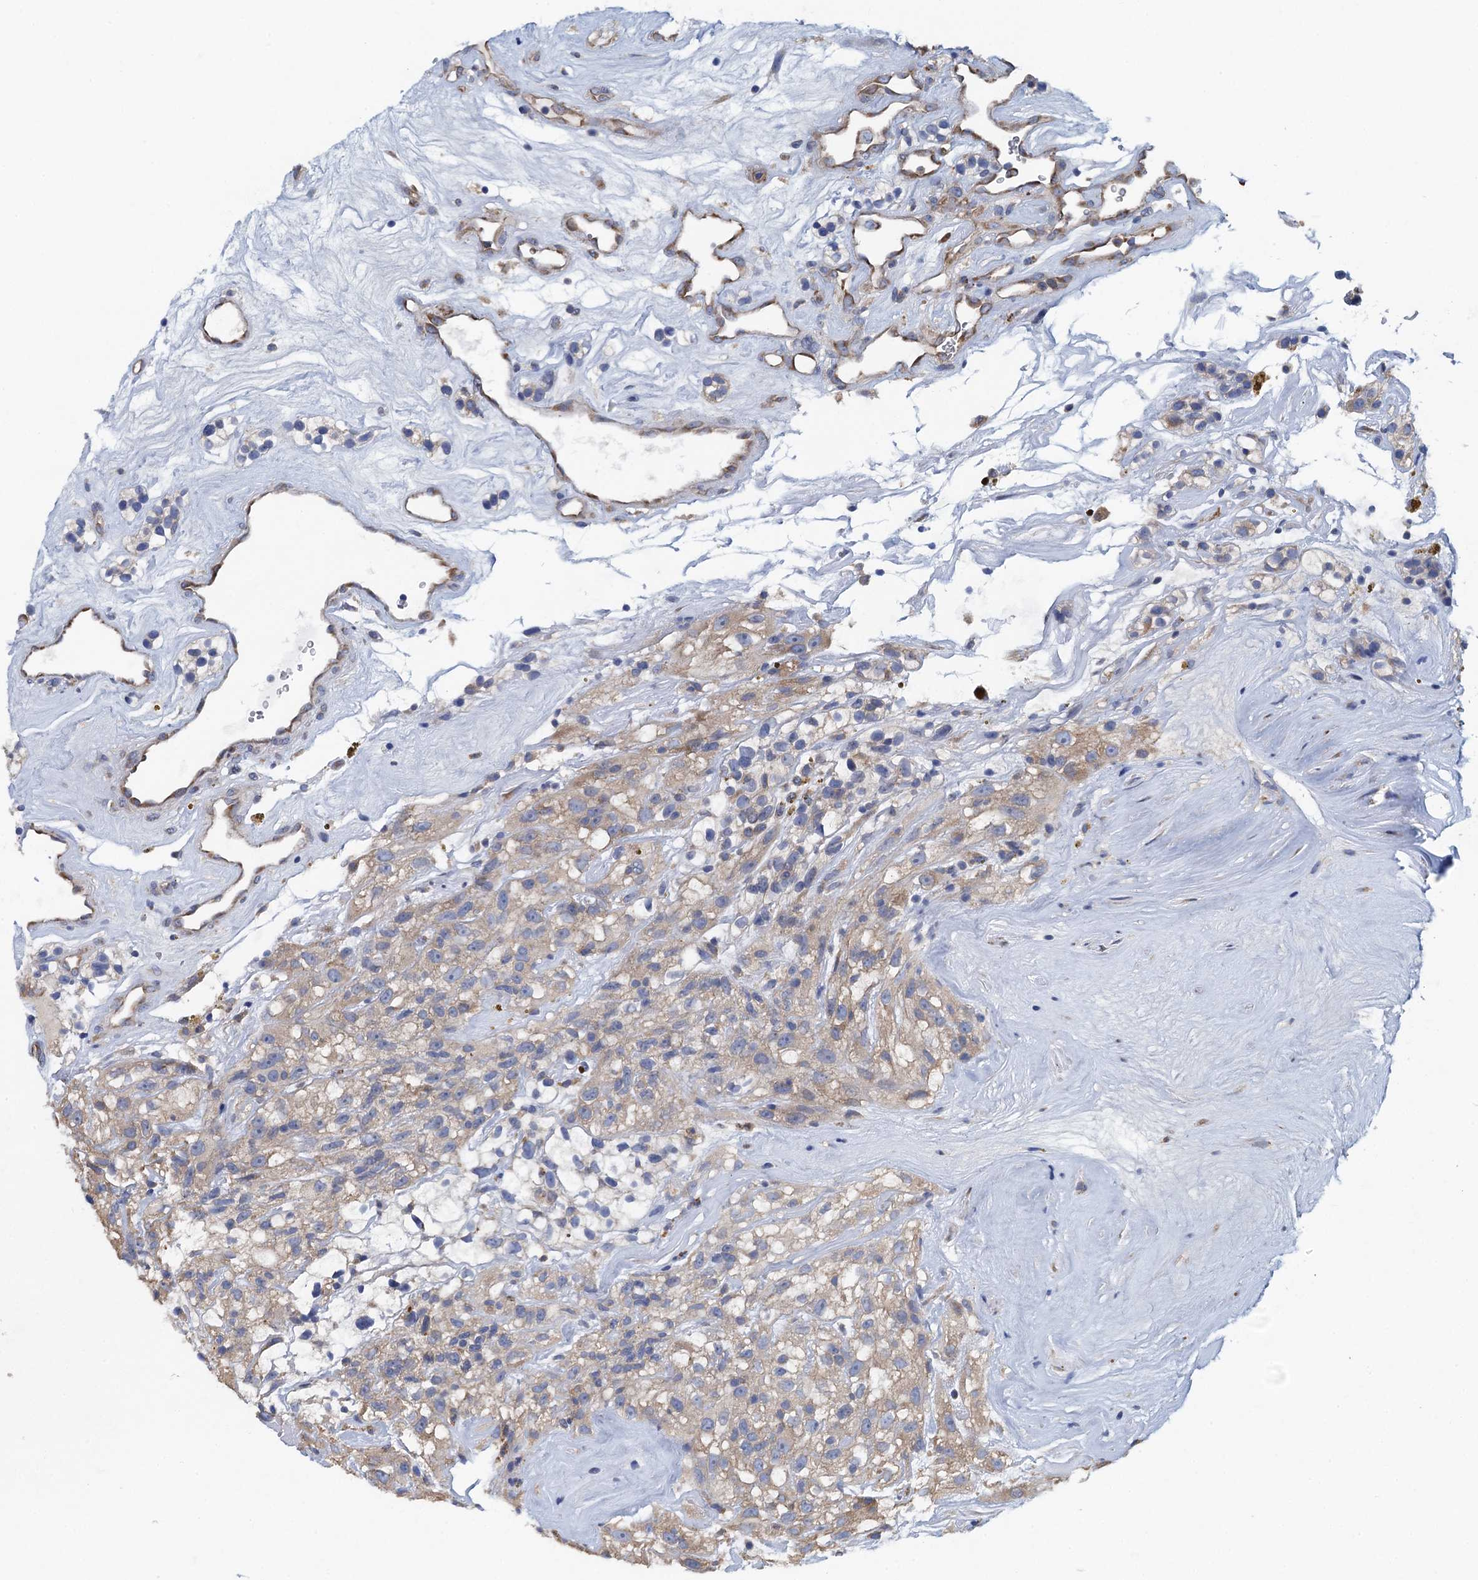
{"staining": {"intensity": "weak", "quantity": "<25%", "location": "cytoplasmic/membranous"}, "tissue": "renal cancer", "cell_type": "Tumor cells", "image_type": "cancer", "snomed": [{"axis": "morphology", "description": "Adenocarcinoma, NOS"}, {"axis": "topography", "description": "Kidney"}], "caption": "This photomicrograph is of renal cancer stained with IHC to label a protein in brown with the nuclei are counter-stained blue. There is no positivity in tumor cells.", "gene": "ADCY9", "patient": {"sex": "female", "age": 57}}